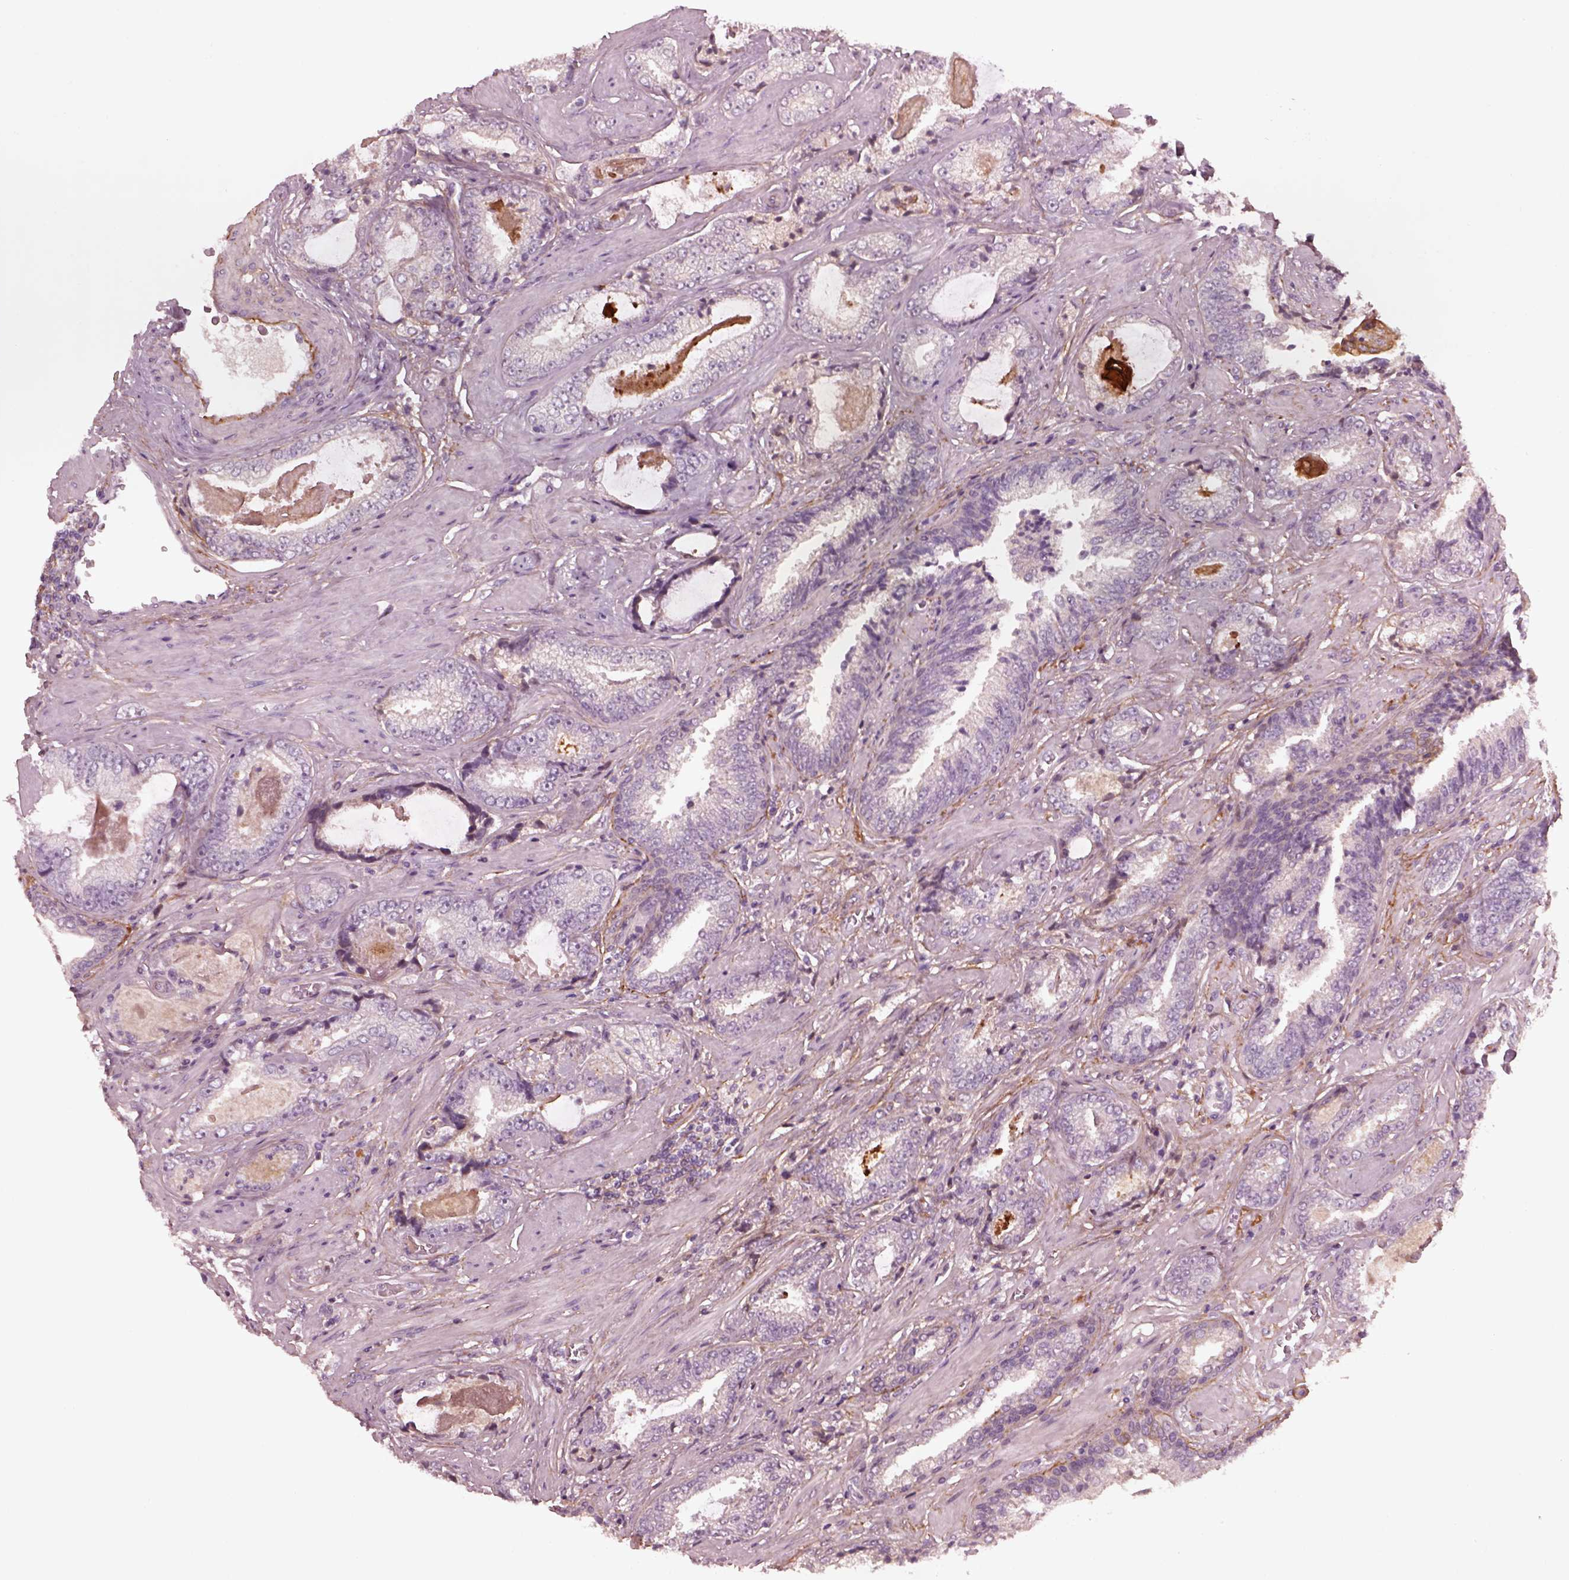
{"staining": {"intensity": "negative", "quantity": "none", "location": "none"}, "tissue": "prostate cancer", "cell_type": "Tumor cells", "image_type": "cancer", "snomed": [{"axis": "morphology", "description": "Adenocarcinoma, Low grade"}, {"axis": "topography", "description": "Prostate"}], "caption": "Tumor cells are negative for brown protein staining in prostate cancer (adenocarcinoma (low-grade)). (Stains: DAB (3,3'-diaminobenzidine) IHC with hematoxylin counter stain, Microscopy: brightfield microscopy at high magnification).", "gene": "EFEMP1", "patient": {"sex": "male", "age": 61}}